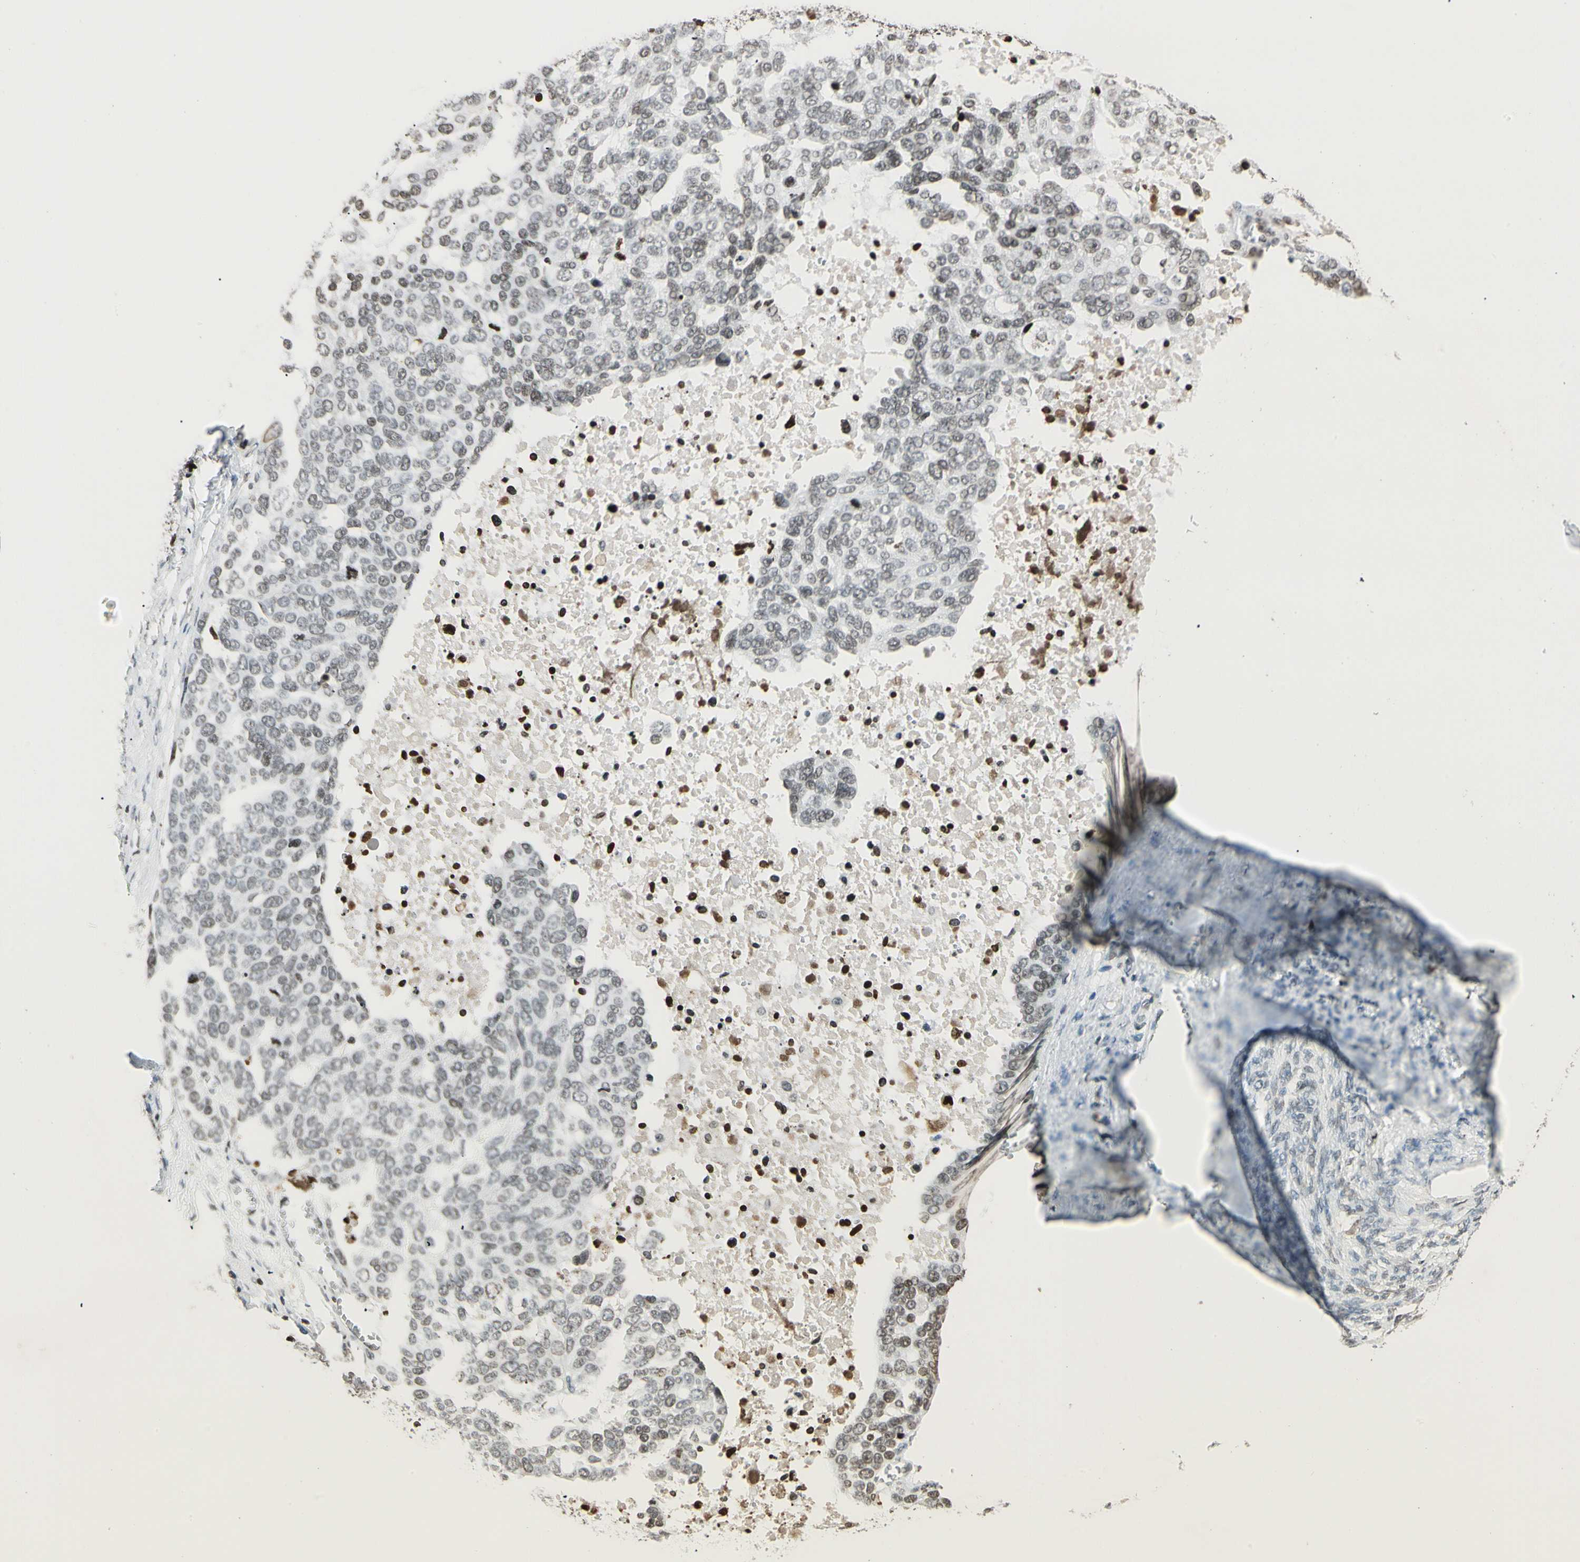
{"staining": {"intensity": "weak", "quantity": ">75%", "location": "nuclear"}, "tissue": "ovarian cancer", "cell_type": "Tumor cells", "image_type": "cancer", "snomed": [{"axis": "morphology", "description": "Cystadenocarcinoma, serous, NOS"}, {"axis": "topography", "description": "Ovary"}], "caption": "Weak nuclear protein staining is seen in about >75% of tumor cells in serous cystadenocarcinoma (ovarian).", "gene": "FER", "patient": {"sex": "female", "age": 44}}